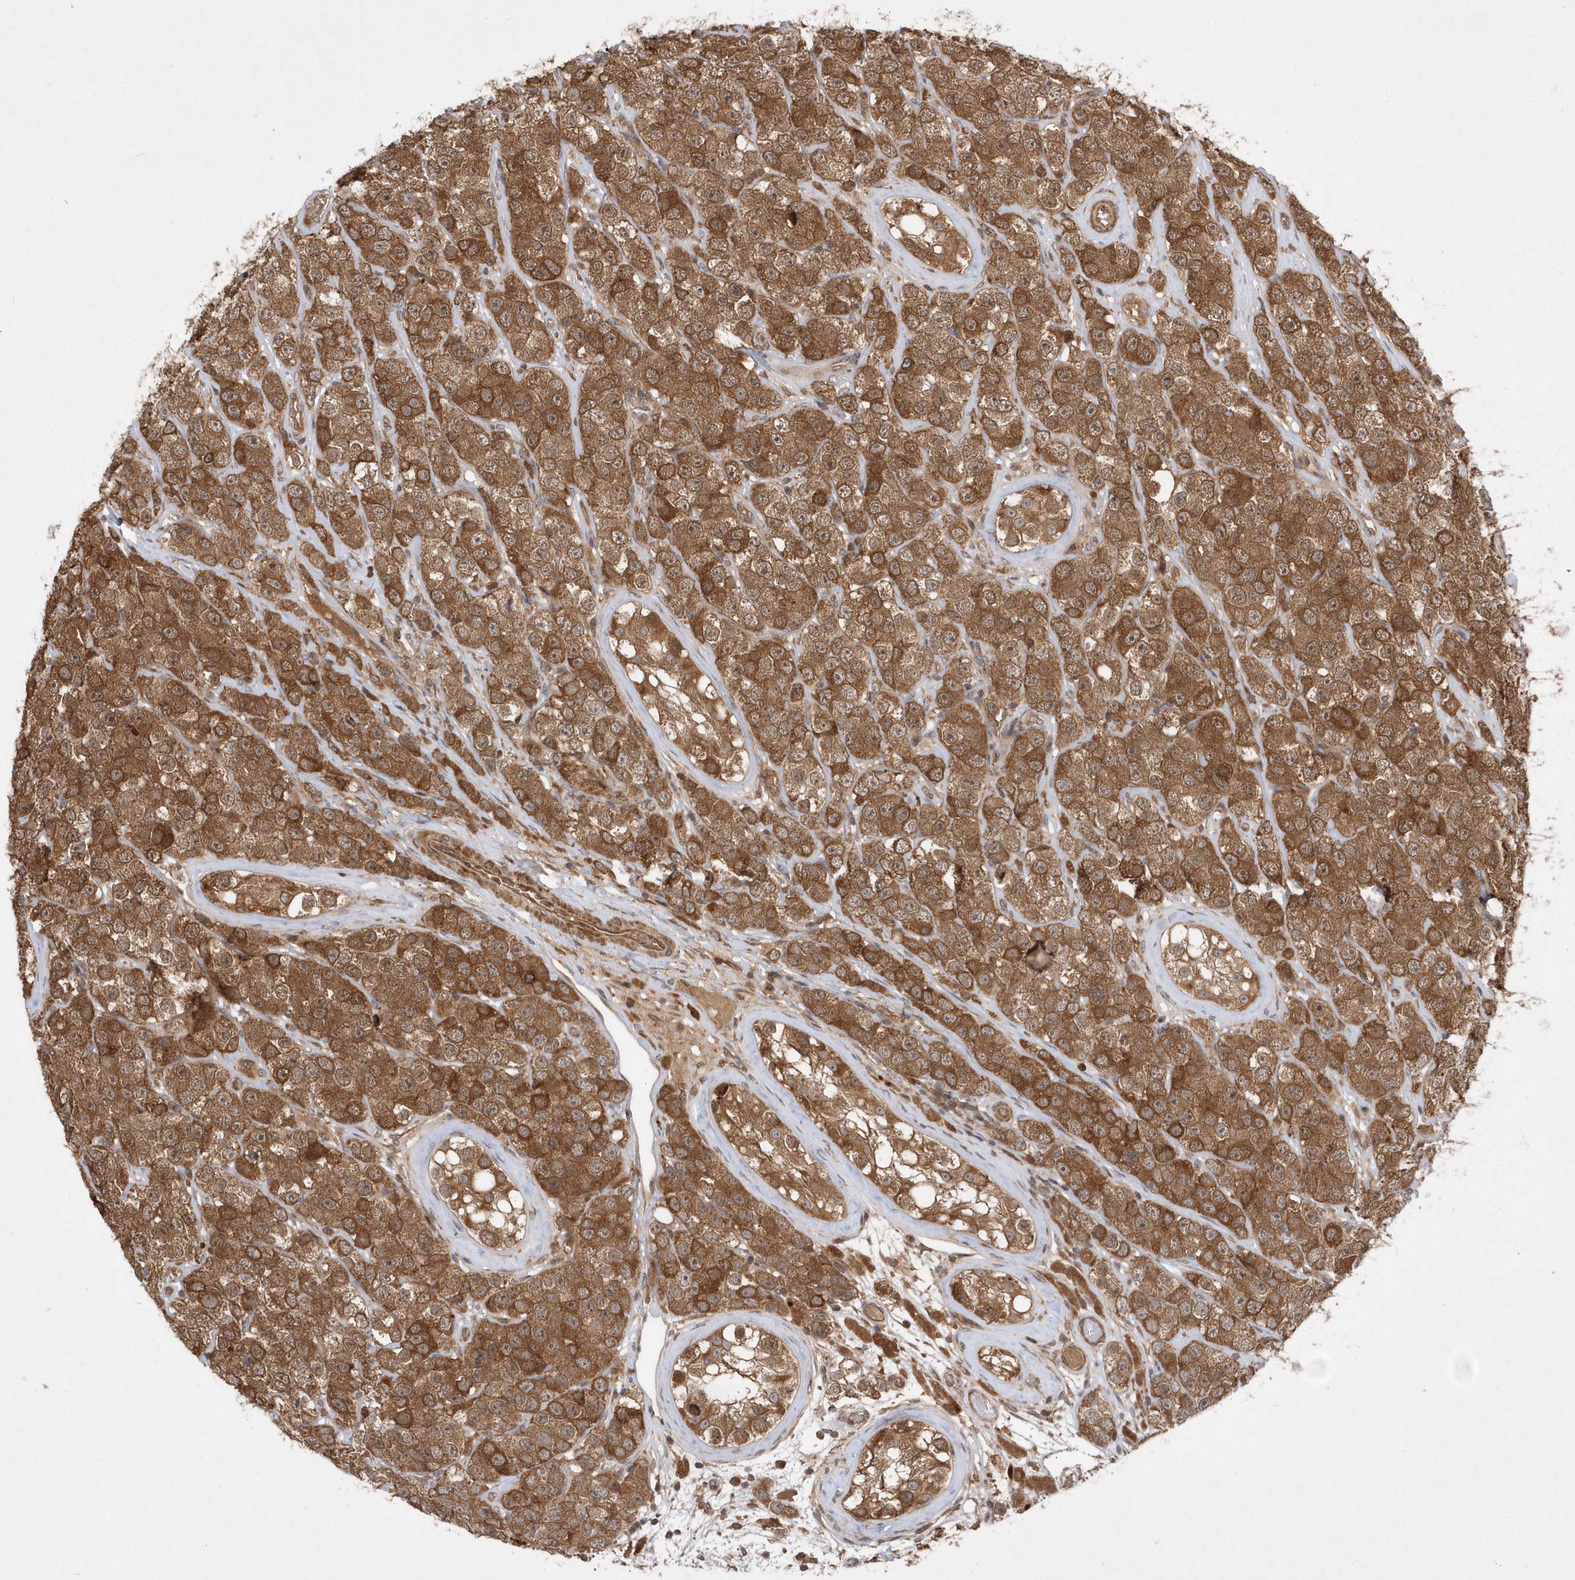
{"staining": {"intensity": "strong", "quantity": ">75%", "location": "cytoplasmic/membranous"}, "tissue": "testis cancer", "cell_type": "Tumor cells", "image_type": "cancer", "snomed": [{"axis": "morphology", "description": "Seminoma, NOS"}, {"axis": "topography", "description": "Testis"}], "caption": "High-power microscopy captured an immunohistochemistry (IHC) micrograph of testis seminoma, revealing strong cytoplasmic/membranous positivity in about >75% of tumor cells.", "gene": "GFM2", "patient": {"sex": "male", "age": 28}}